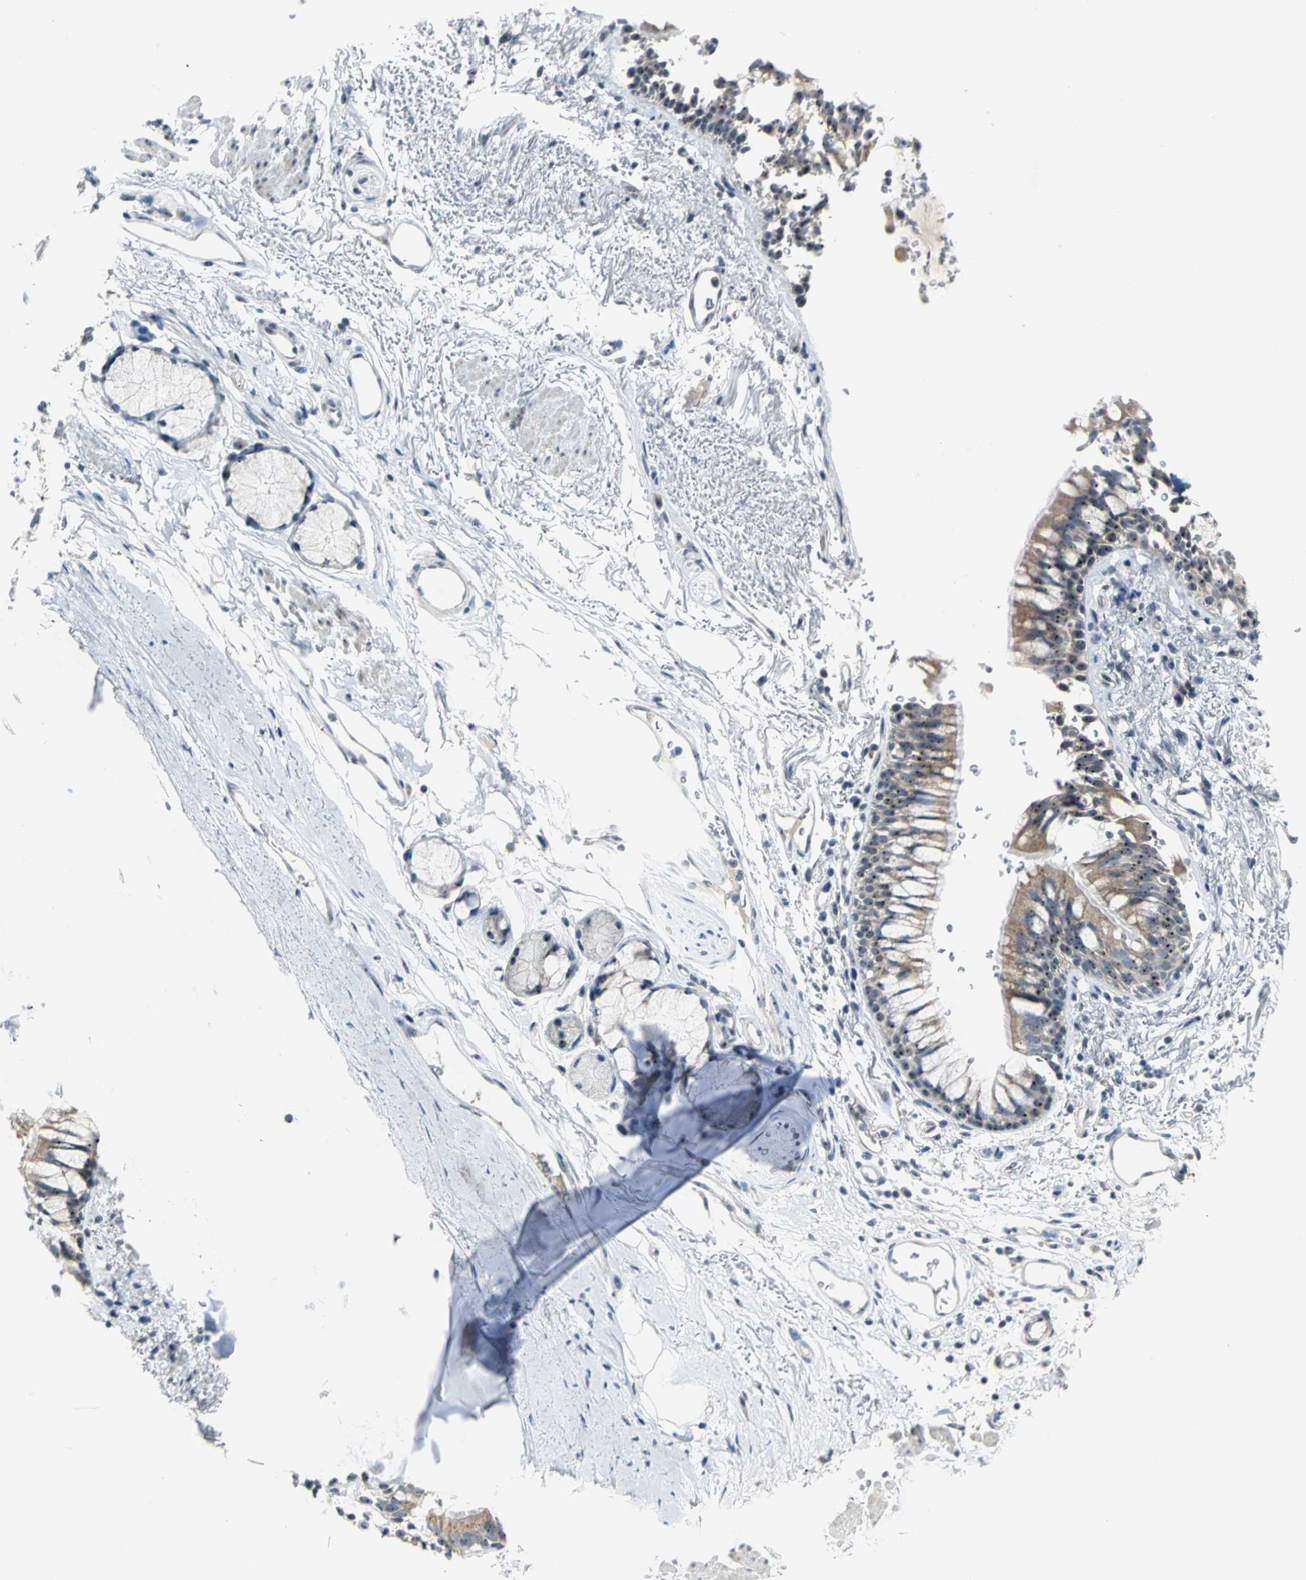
{"staining": {"intensity": "strong", "quantity": ">75%", "location": "nuclear"}, "tissue": "bronchus", "cell_type": "Respiratory epithelial cells", "image_type": "normal", "snomed": [{"axis": "morphology", "description": "Normal tissue, NOS"}, {"axis": "topography", "description": "Bronchus"}], "caption": "Immunohistochemical staining of normal bronchus demonstrates >75% levels of strong nuclear protein staining in approximately >75% of respiratory epithelial cells. (Stains: DAB (3,3'-diaminobenzidine) in brown, nuclei in blue, Microscopy: brightfield microscopy at high magnification).", "gene": "MYBBP1A", "patient": {"sex": "female", "age": 73}}